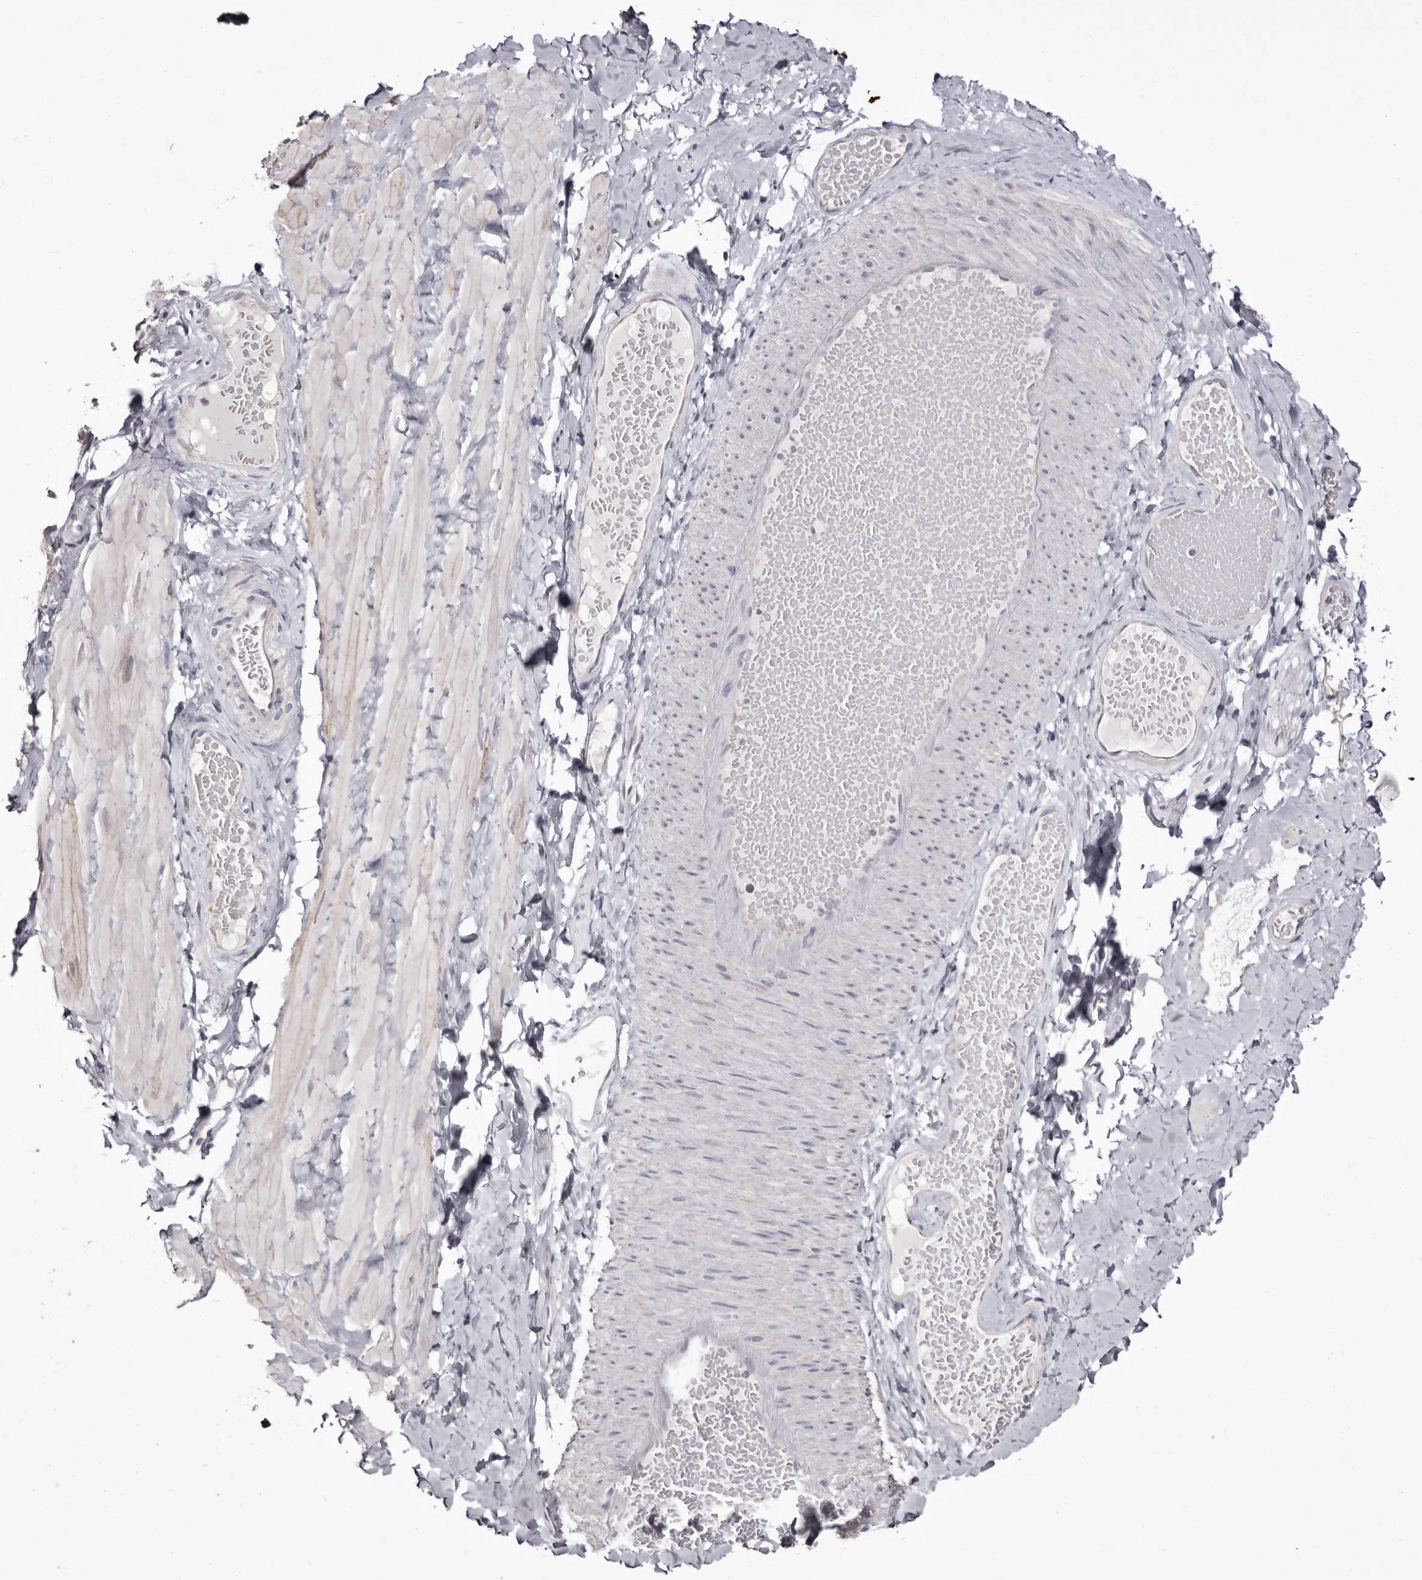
{"staining": {"intensity": "weak", "quantity": "25%-75%", "location": "cytoplasmic/membranous"}, "tissue": "adipose tissue", "cell_type": "Adipocytes", "image_type": "normal", "snomed": [{"axis": "morphology", "description": "Normal tissue, NOS"}, {"axis": "topography", "description": "Adipose tissue"}, {"axis": "topography", "description": "Vascular tissue"}, {"axis": "topography", "description": "Peripheral nerve tissue"}], "caption": "Weak cytoplasmic/membranous expression is present in approximately 25%-75% of adipocytes in normal adipose tissue. (DAB IHC with brightfield microscopy, high magnification).", "gene": "CASQ1", "patient": {"sex": "male", "age": 25}}